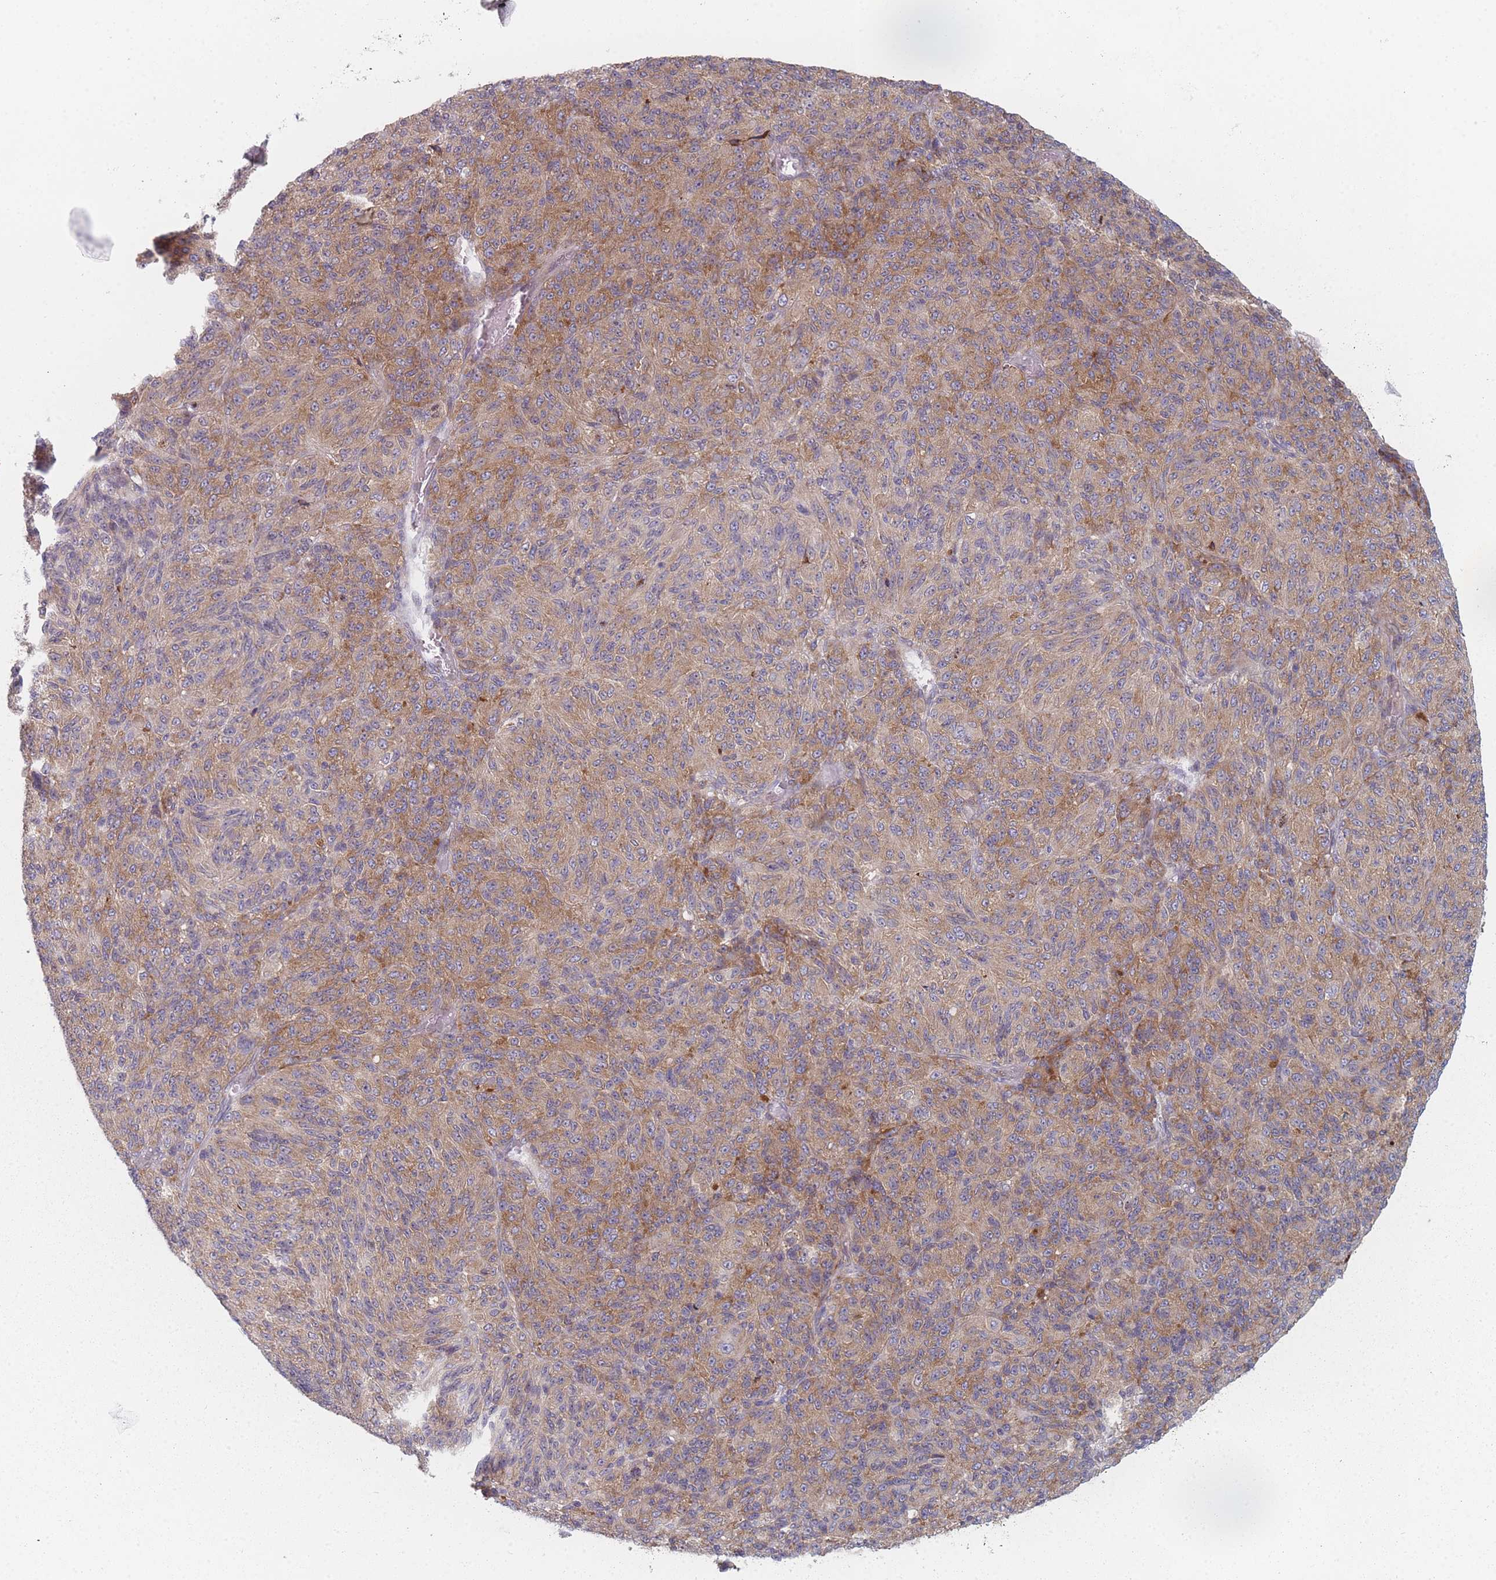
{"staining": {"intensity": "moderate", "quantity": ">75%", "location": "cytoplasmic/membranous"}, "tissue": "melanoma", "cell_type": "Tumor cells", "image_type": "cancer", "snomed": [{"axis": "morphology", "description": "Malignant melanoma, Metastatic site"}, {"axis": "topography", "description": "Brain"}], "caption": "DAB (3,3'-diaminobenzidine) immunohistochemical staining of melanoma reveals moderate cytoplasmic/membranous protein expression in about >75% of tumor cells.", "gene": "CACNG5", "patient": {"sex": "female", "age": 56}}